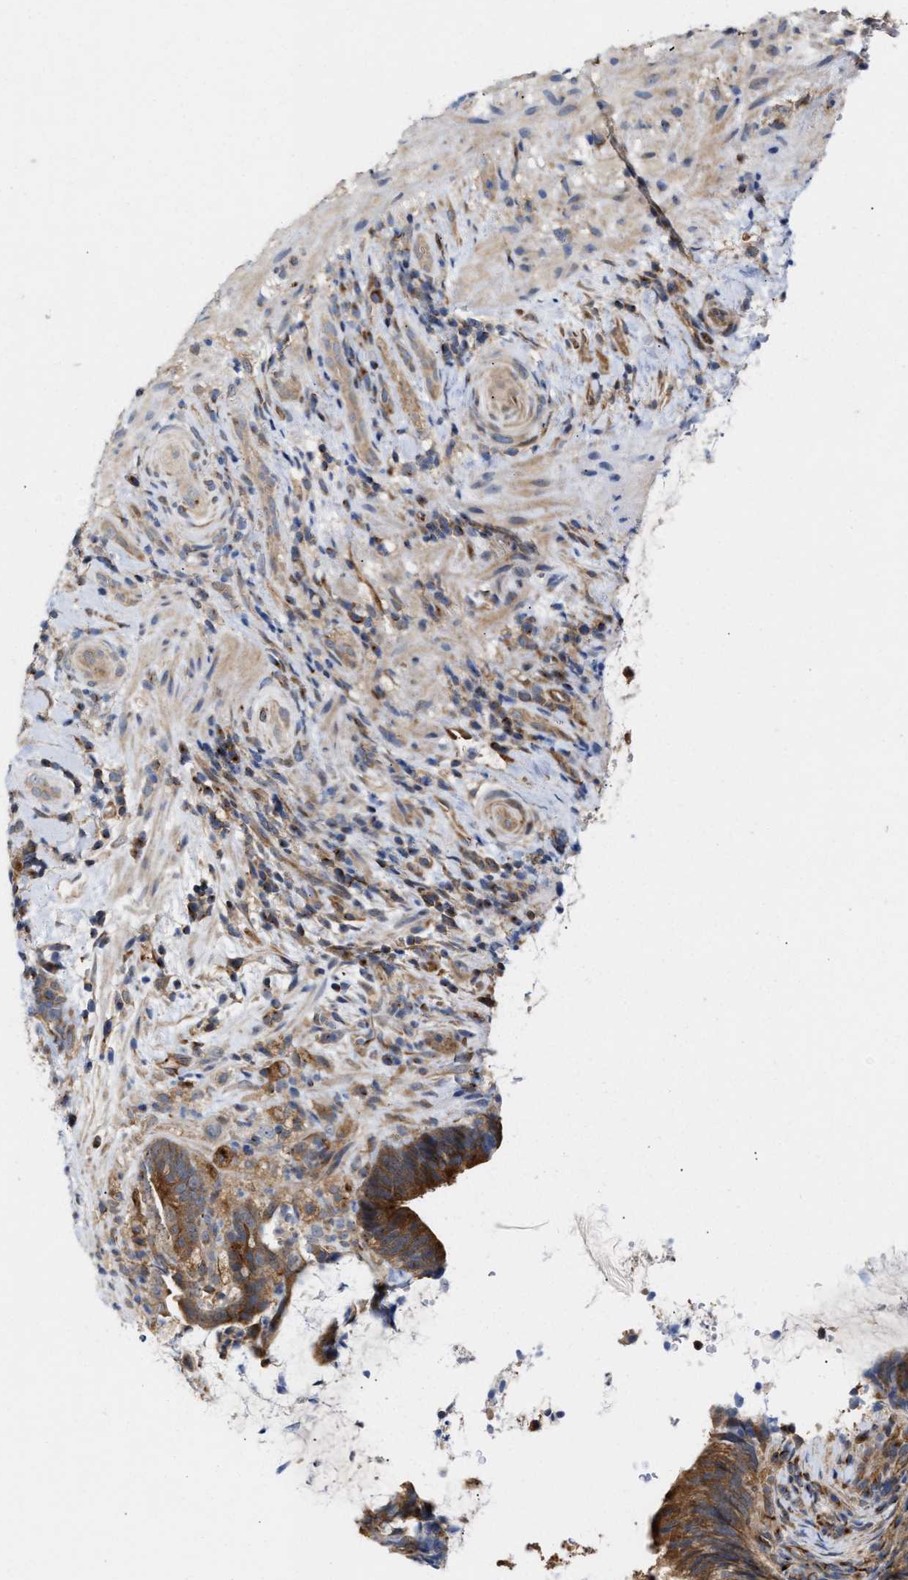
{"staining": {"intensity": "moderate", "quantity": ">75%", "location": "cytoplasmic/membranous"}, "tissue": "colorectal cancer", "cell_type": "Tumor cells", "image_type": "cancer", "snomed": [{"axis": "morphology", "description": "Adenocarcinoma, NOS"}, {"axis": "topography", "description": "Colon"}], "caption": "Brown immunohistochemical staining in adenocarcinoma (colorectal) demonstrates moderate cytoplasmic/membranous expression in approximately >75% of tumor cells.", "gene": "BBLN", "patient": {"sex": "female", "age": 66}}